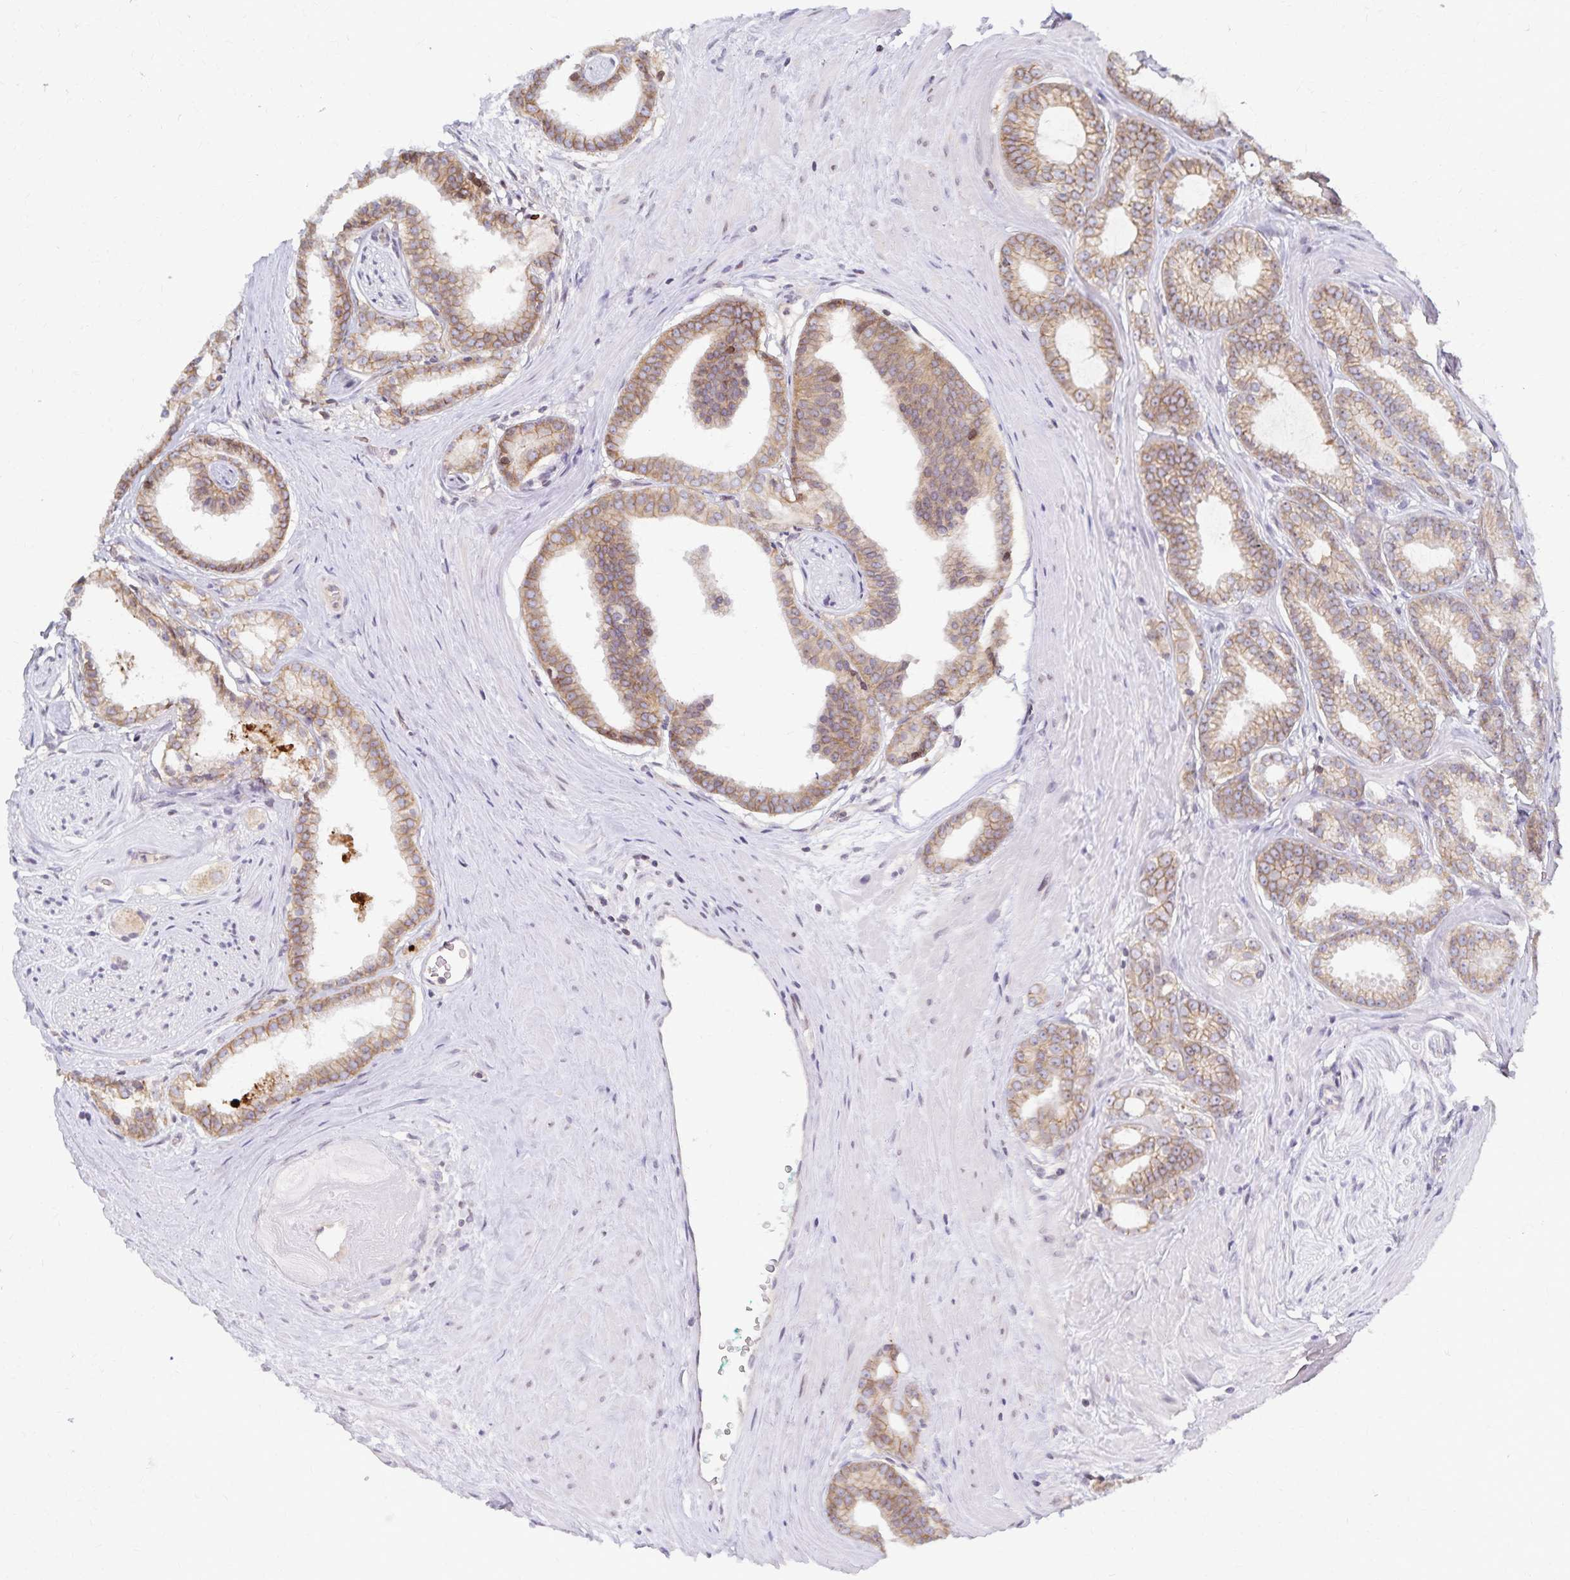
{"staining": {"intensity": "weak", "quantity": ">75%", "location": "cytoplasmic/membranous"}, "tissue": "prostate cancer", "cell_type": "Tumor cells", "image_type": "cancer", "snomed": [{"axis": "morphology", "description": "Adenocarcinoma, Low grade"}, {"axis": "topography", "description": "Prostate"}], "caption": "Prostate adenocarcinoma (low-grade) tissue demonstrates weak cytoplasmic/membranous expression in about >75% of tumor cells", "gene": "RAB9B", "patient": {"sex": "male", "age": 65}}